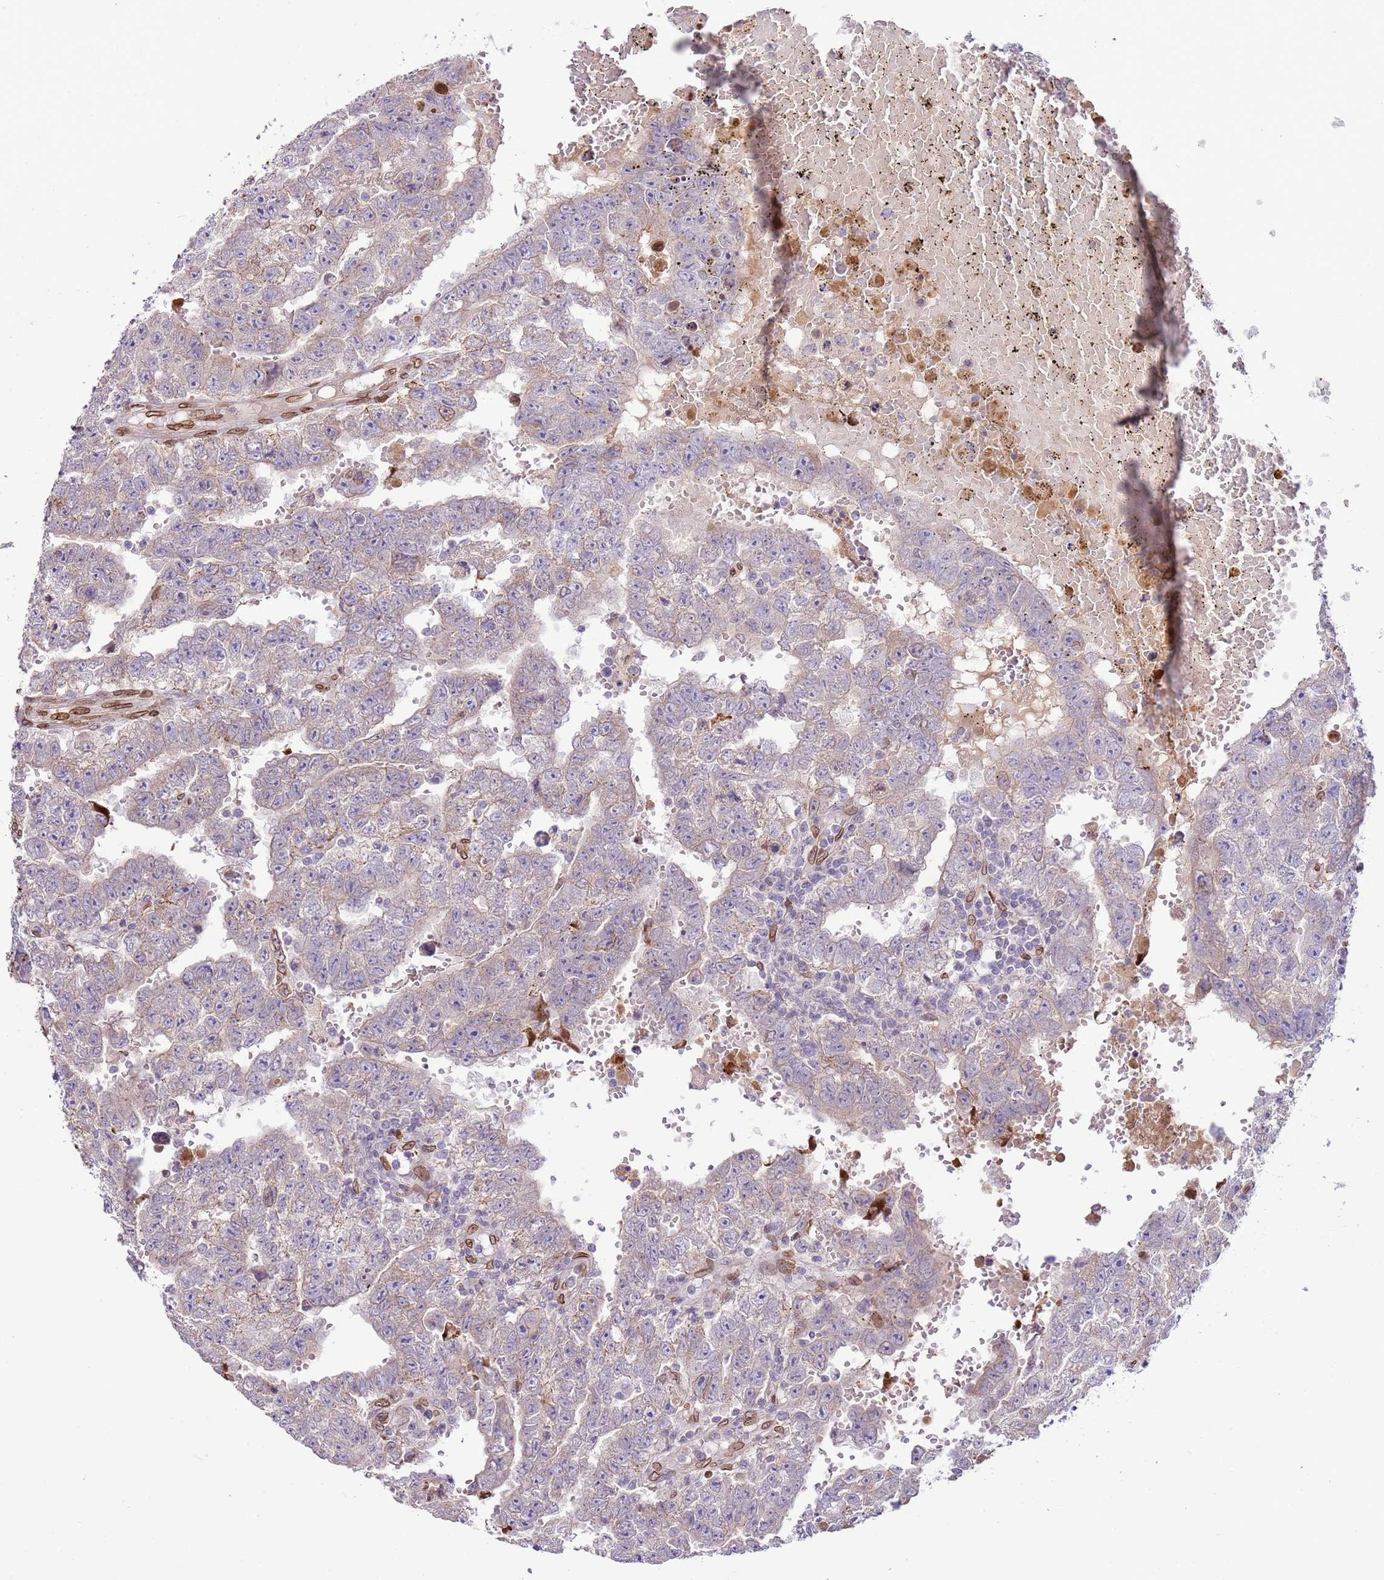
{"staining": {"intensity": "negative", "quantity": "none", "location": "none"}, "tissue": "testis cancer", "cell_type": "Tumor cells", "image_type": "cancer", "snomed": [{"axis": "morphology", "description": "Carcinoma, Embryonal, NOS"}, {"axis": "topography", "description": "Testis"}], "caption": "High power microscopy histopathology image of an IHC micrograph of testis embryonal carcinoma, revealing no significant expression in tumor cells.", "gene": "TMEM47", "patient": {"sex": "male", "age": 25}}